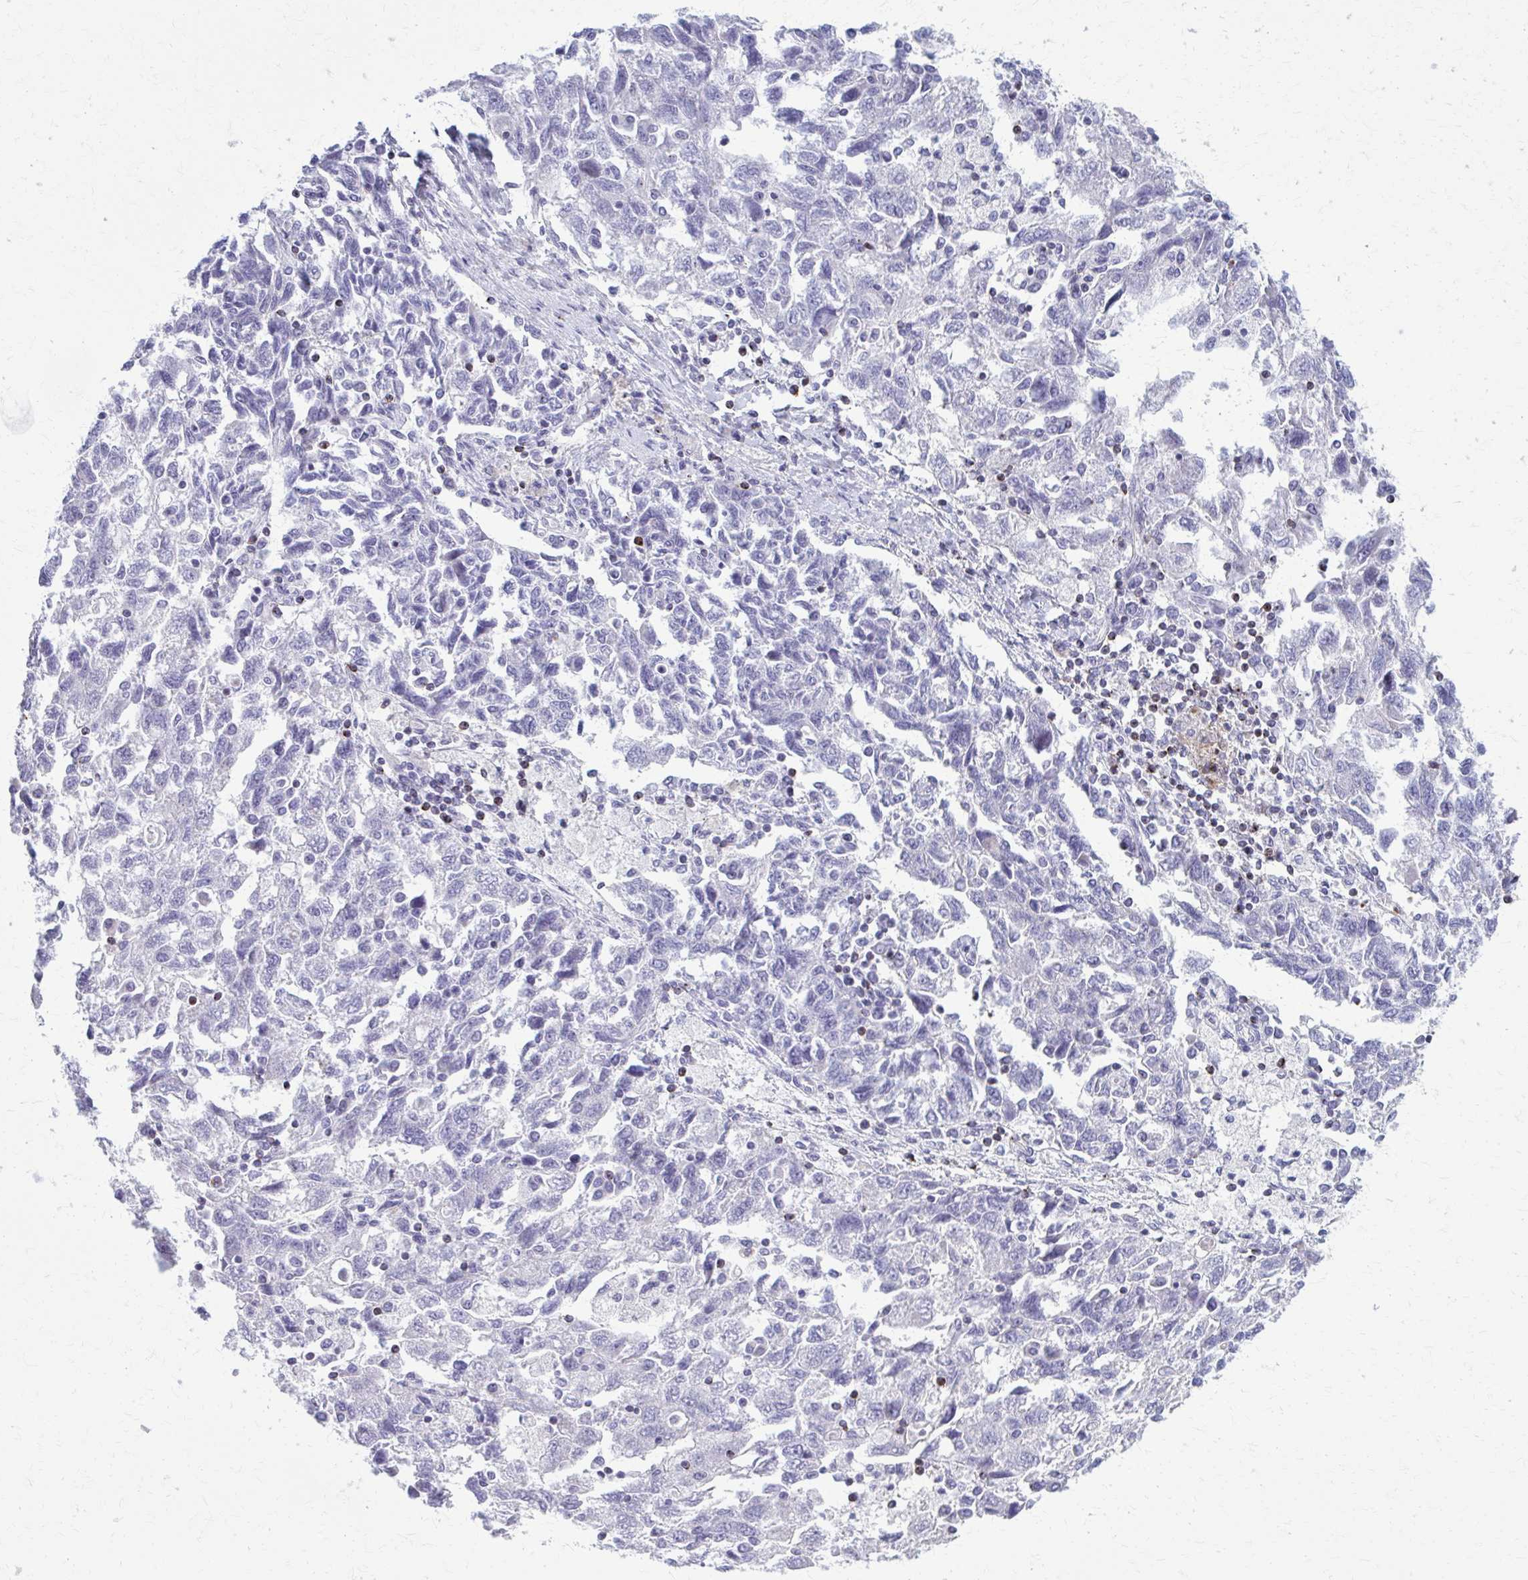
{"staining": {"intensity": "negative", "quantity": "none", "location": "none"}, "tissue": "ovarian cancer", "cell_type": "Tumor cells", "image_type": "cancer", "snomed": [{"axis": "morphology", "description": "Carcinoma, NOS"}, {"axis": "morphology", "description": "Cystadenocarcinoma, serous, NOS"}, {"axis": "topography", "description": "Ovary"}], "caption": "Immunohistochemistry image of neoplastic tissue: serous cystadenocarcinoma (ovarian) stained with DAB (3,3'-diaminobenzidine) displays no significant protein expression in tumor cells.", "gene": "PEDS1", "patient": {"sex": "female", "age": 69}}